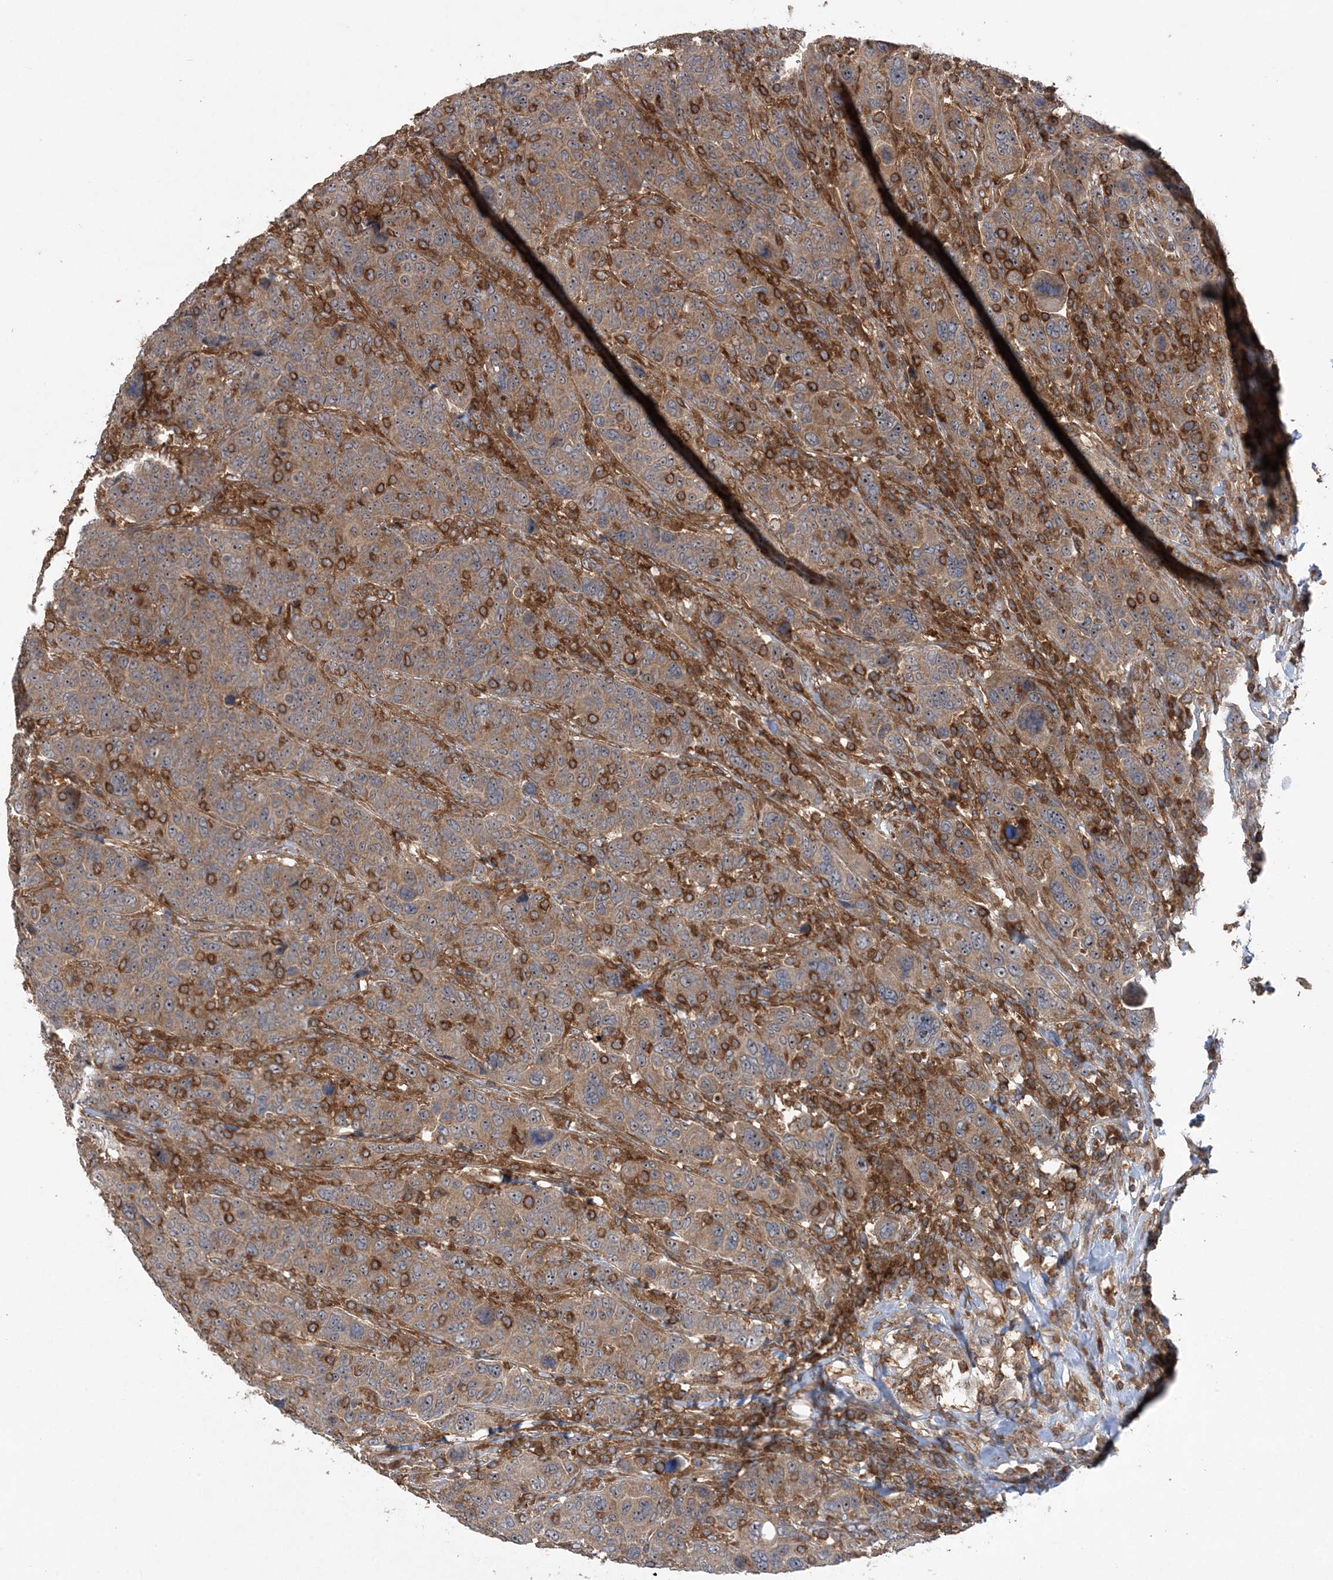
{"staining": {"intensity": "moderate", "quantity": ">75%", "location": "cytoplasmic/membranous"}, "tissue": "breast cancer", "cell_type": "Tumor cells", "image_type": "cancer", "snomed": [{"axis": "morphology", "description": "Duct carcinoma"}, {"axis": "topography", "description": "Breast"}], "caption": "The immunohistochemical stain labels moderate cytoplasmic/membranous expression in tumor cells of infiltrating ductal carcinoma (breast) tissue. Ihc stains the protein of interest in brown and the nuclei are stained blue.", "gene": "ACAP2", "patient": {"sex": "female", "age": 37}}